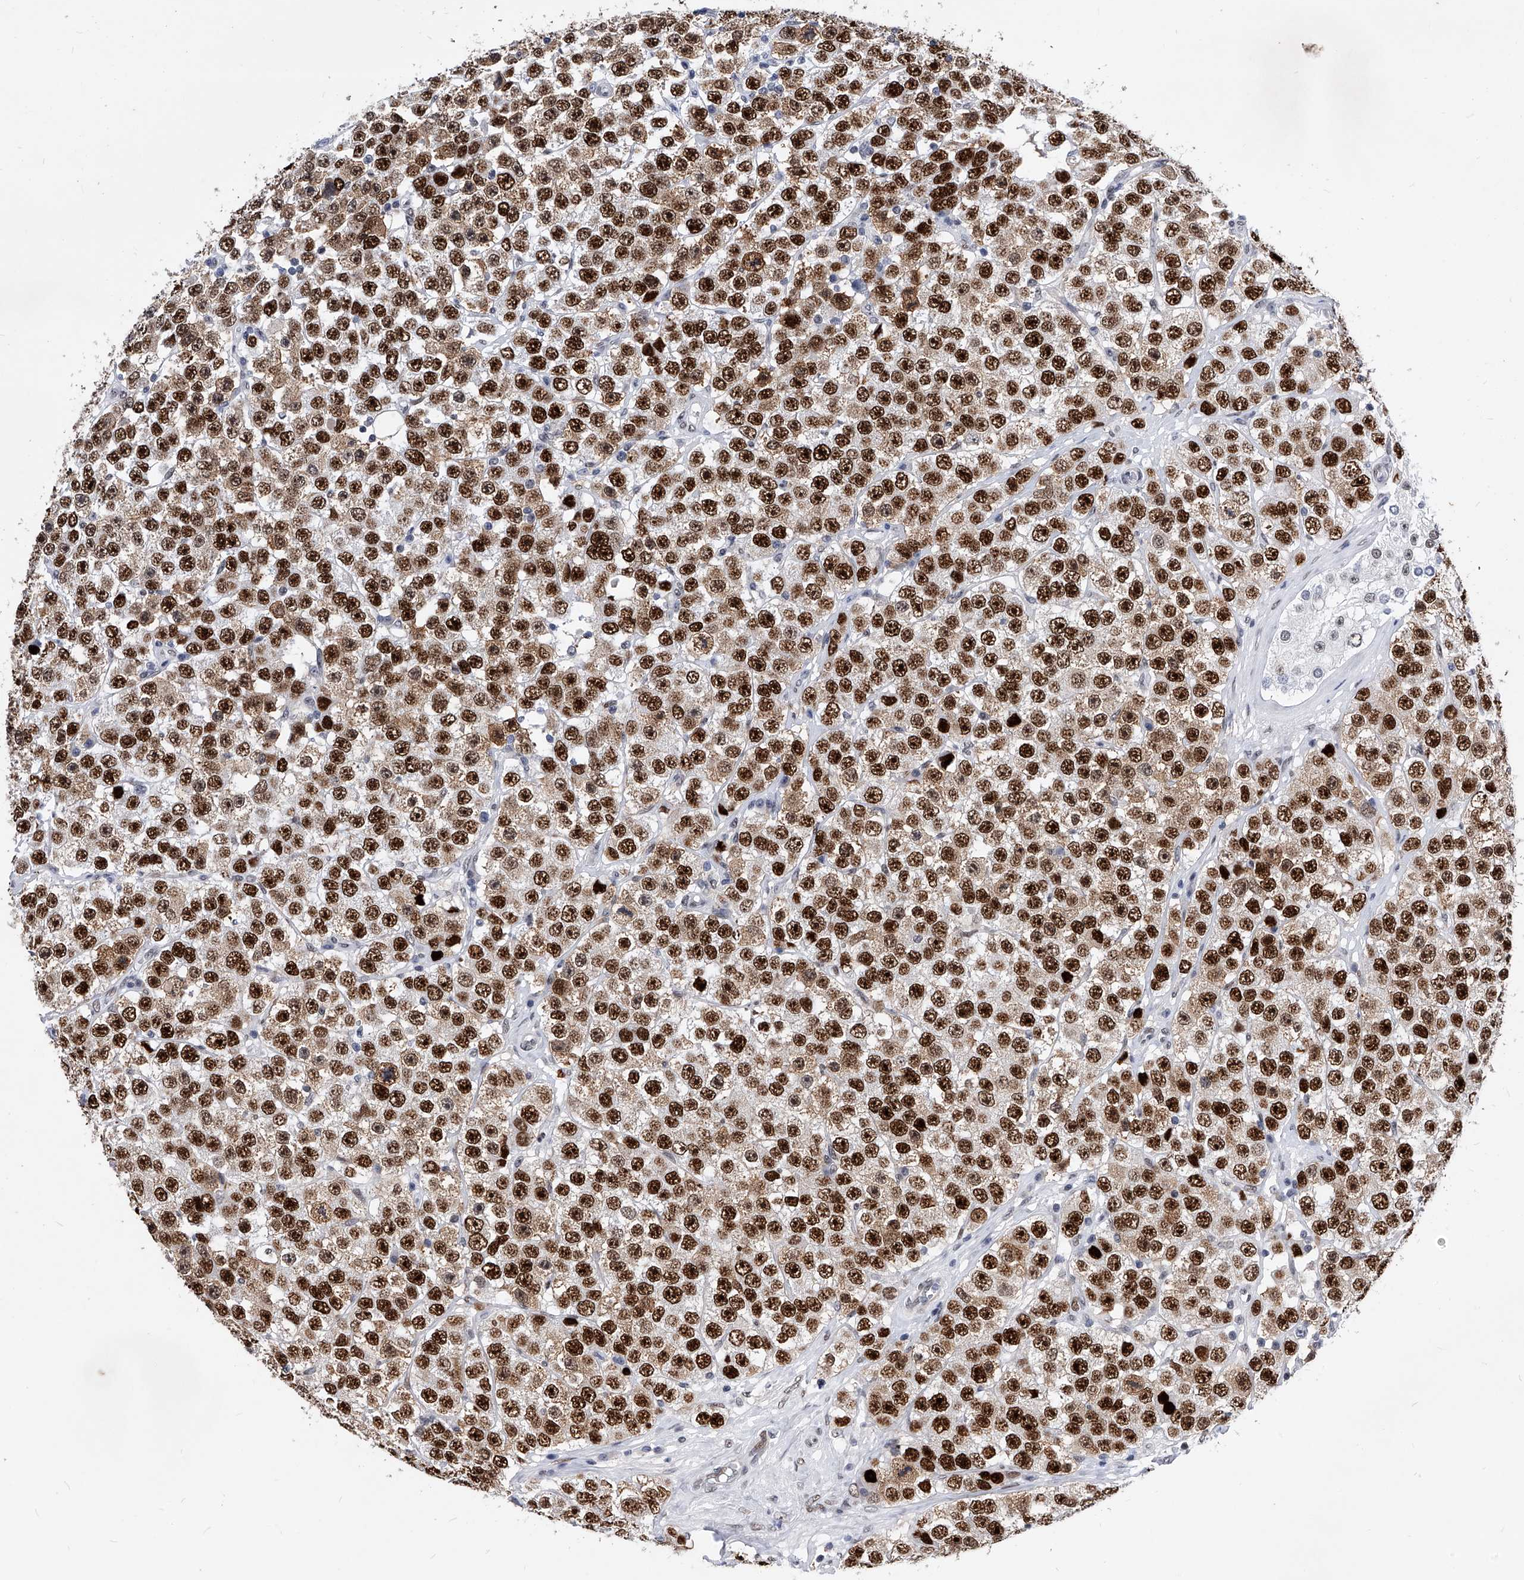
{"staining": {"intensity": "strong", "quantity": ">75%", "location": "nuclear"}, "tissue": "testis cancer", "cell_type": "Tumor cells", "image_type": "cancer", "snomed": [{"axis": "morphology", "description": "Seminoma, NOS"}, {"axis": "topography", "description": "Testis"}], "caption": "Protein staining by immunohistochemistry (IHC) displays strong nuclear positivity in approximately >75% of tumor cells in testis seminoma.", "gene": "TESK2", "patient": {"sex": "male", "age": 28}}